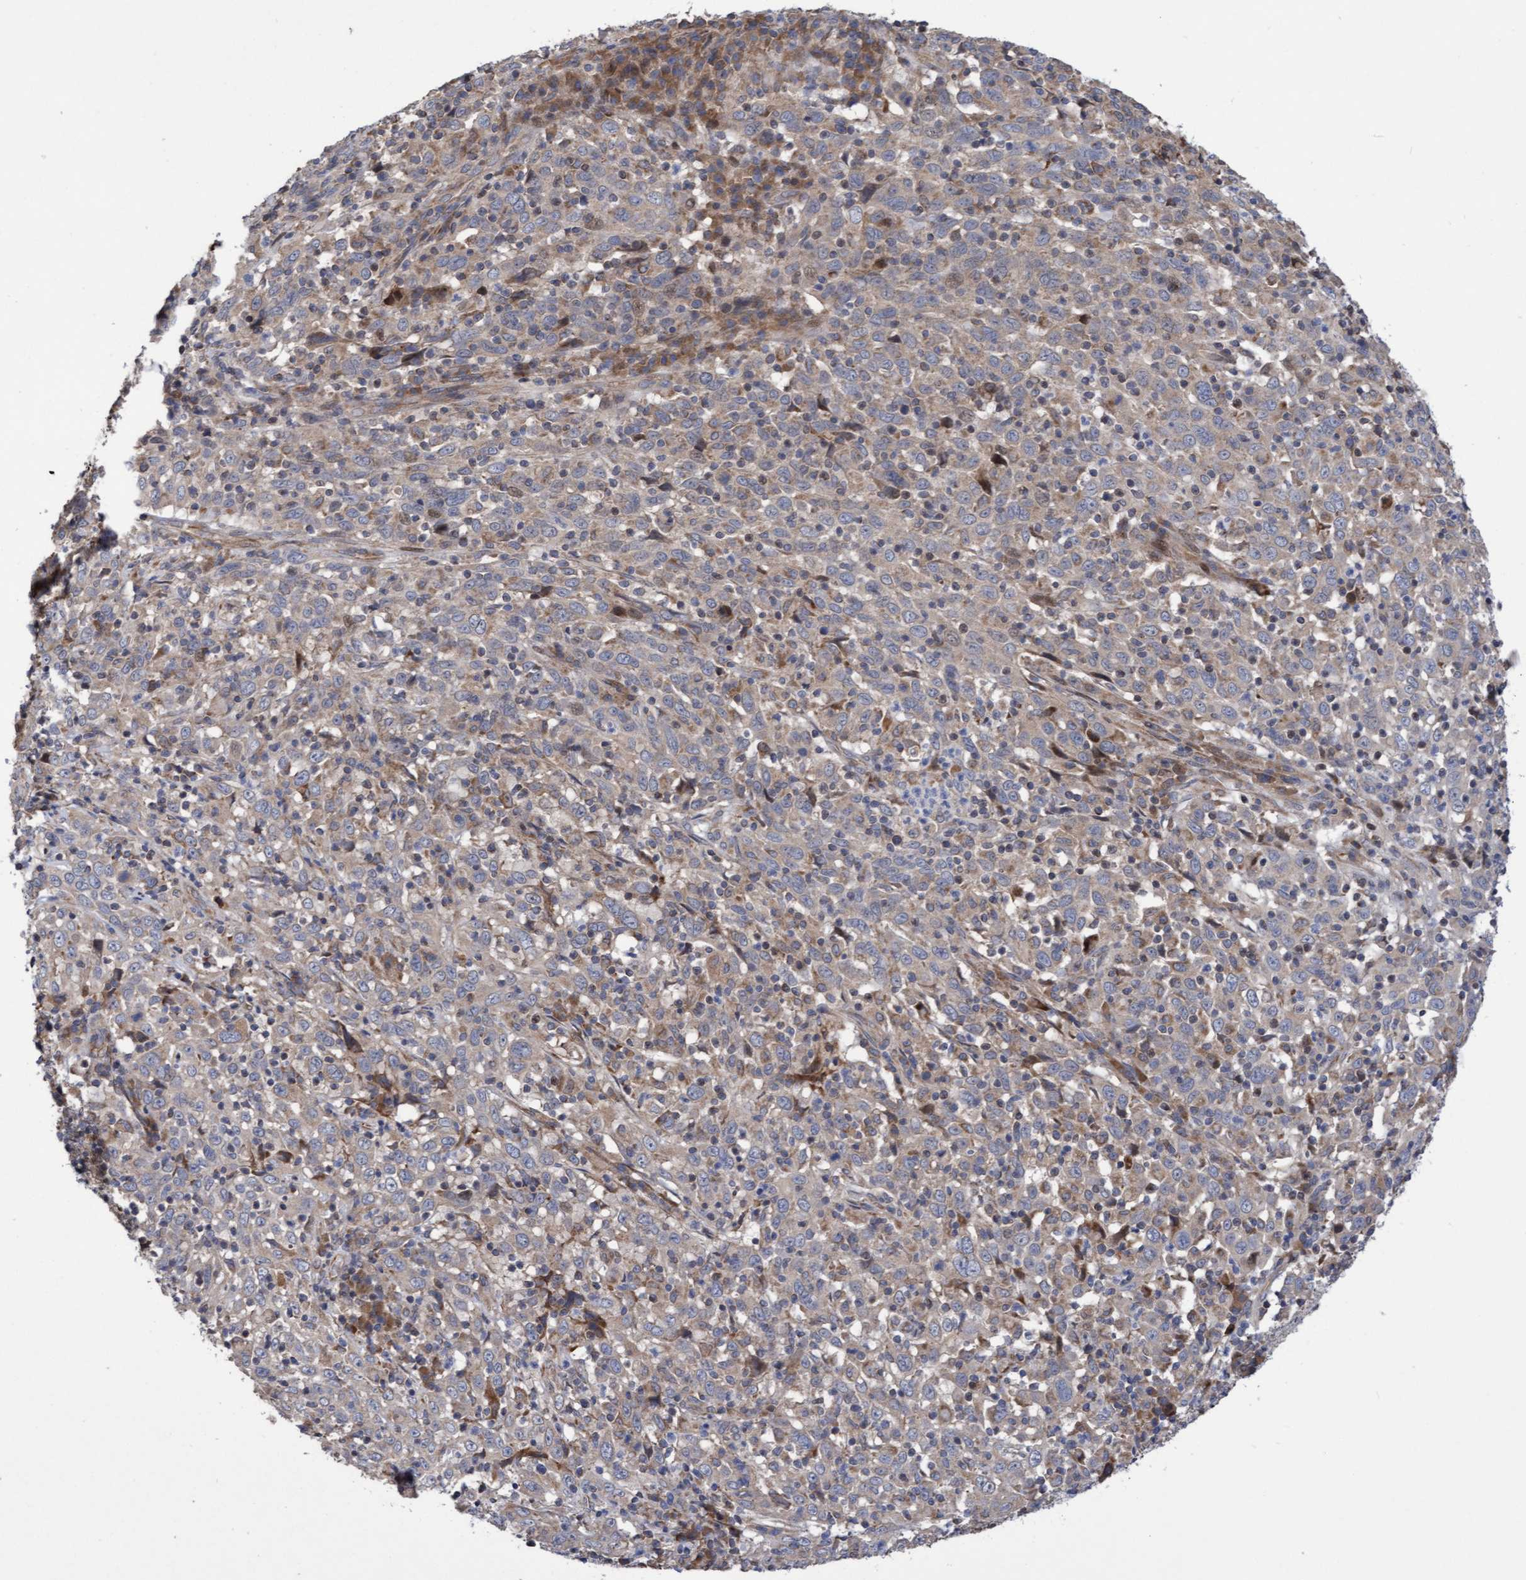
{"staining": {"intensity": "weak", "quantity": "25%-75%", "location": "cytoplasmic/membranous"}, "tissue": "cervical cancer", "cell_type": "Tumor cells", "image_type": "cancer", "snomed": [{"axis": "morphology", "description": "Squamous cell carcinoma, NOS"}, {"axis": "topography", "description": "Cervix"}], "caption": "Human cervical cancer (squamous cell carcinoma) stained with a brown dye displays weak cytoplasmic/membranous positive staining in approximately 25%-75% of tumor cells.", "gene": "ELP5", "patient": {"sex": "female", "age": 46}}